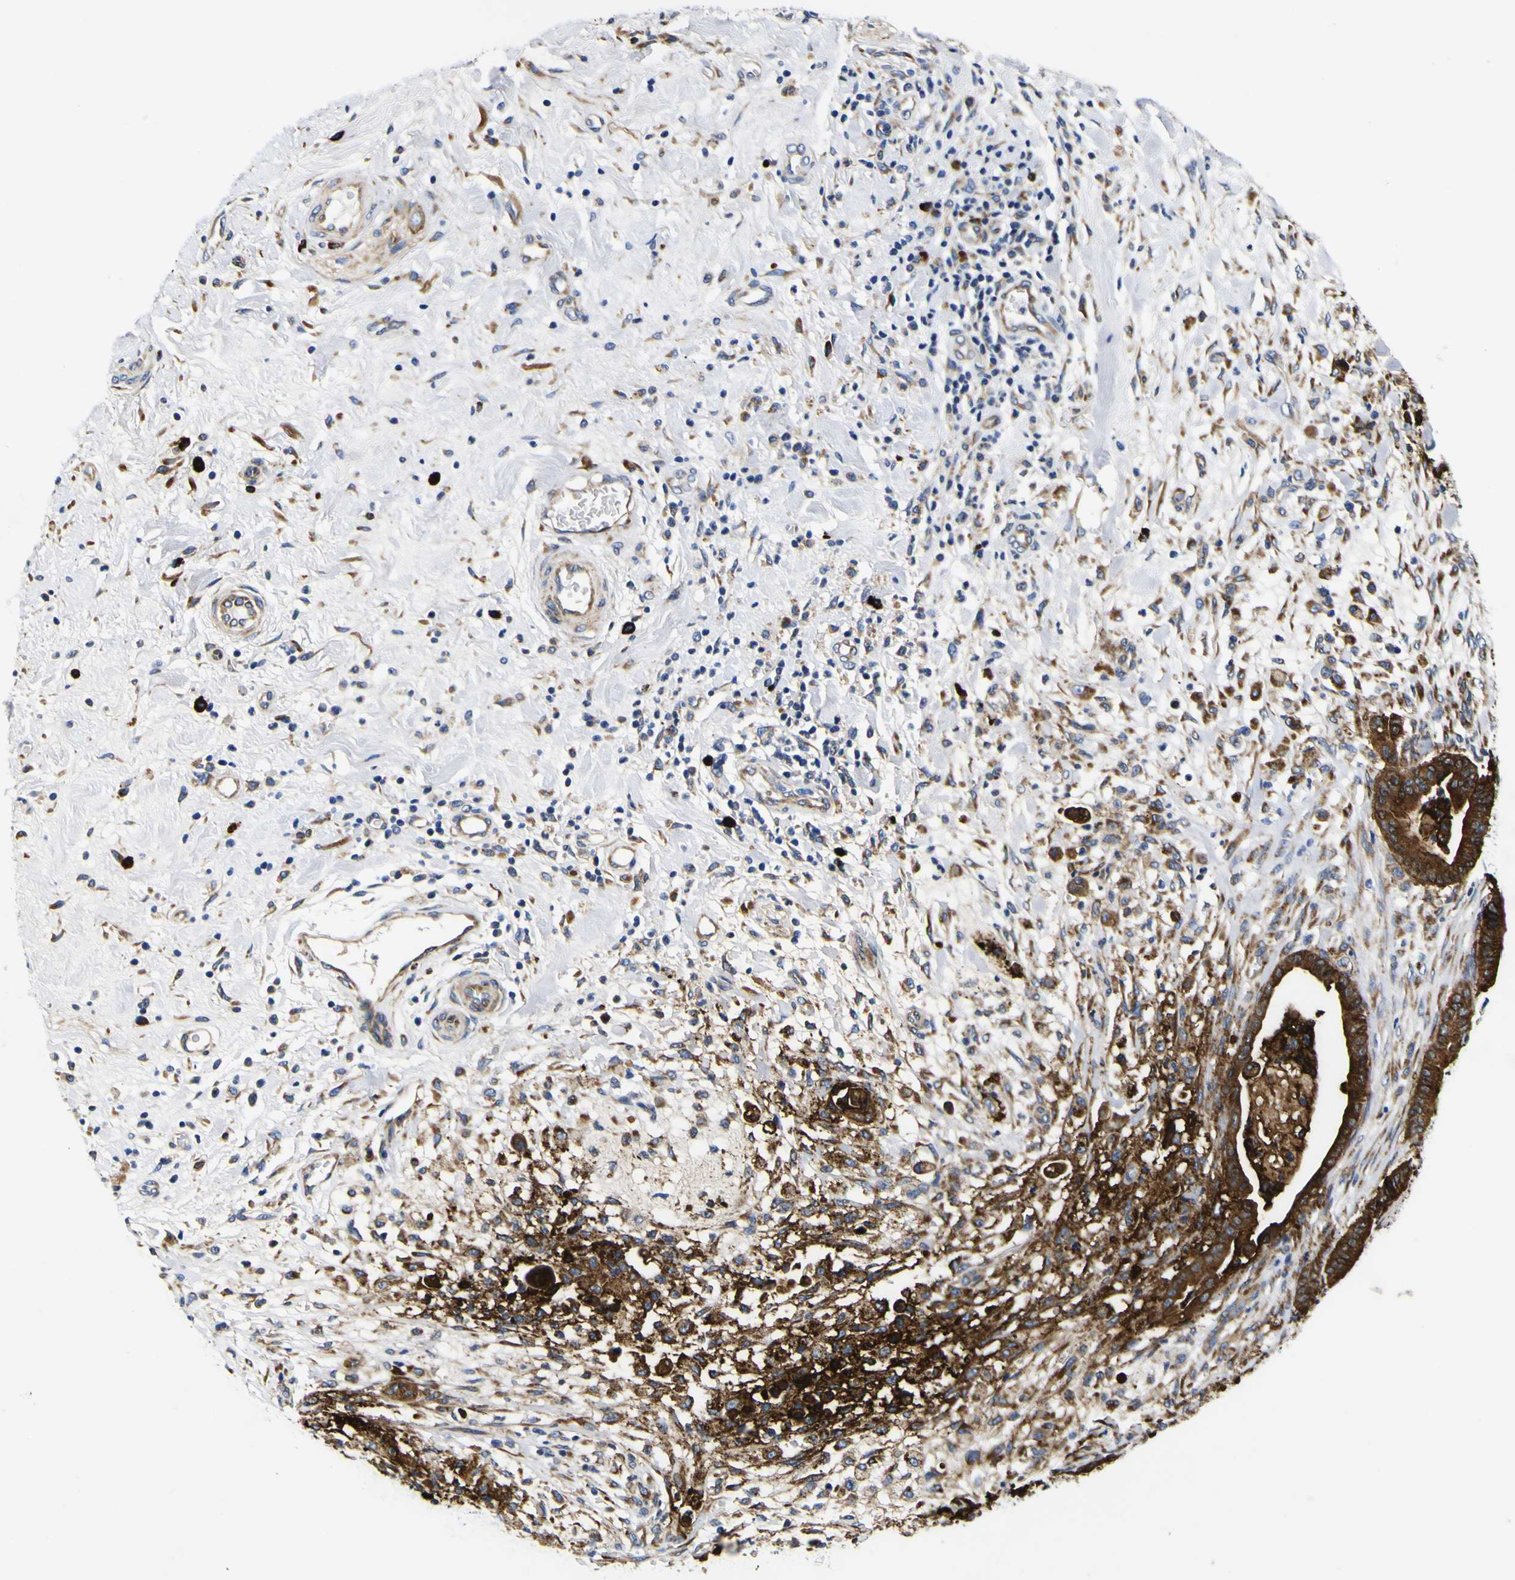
{"staining": {"intensity": "strong", "quantity": ">75%", "location": "cytoplasmic/membranous"}, "tissue": "pancreatic cancer", "cell_type": "Tumor cells", "image_type": "cancer", "snomed": [{"axis": "morphology", "description": "Adenocarcinoma, NOS"}, {"axis": "topography", "description": "Pancreas"}], "caption": "Strong cytoplasmic/membranous positivity is seen in approximately >75% of tumor cells in pancreatic adenocarcinoma.", "gene": "SCD", "patient": {"sex": "male", "age": 63}}